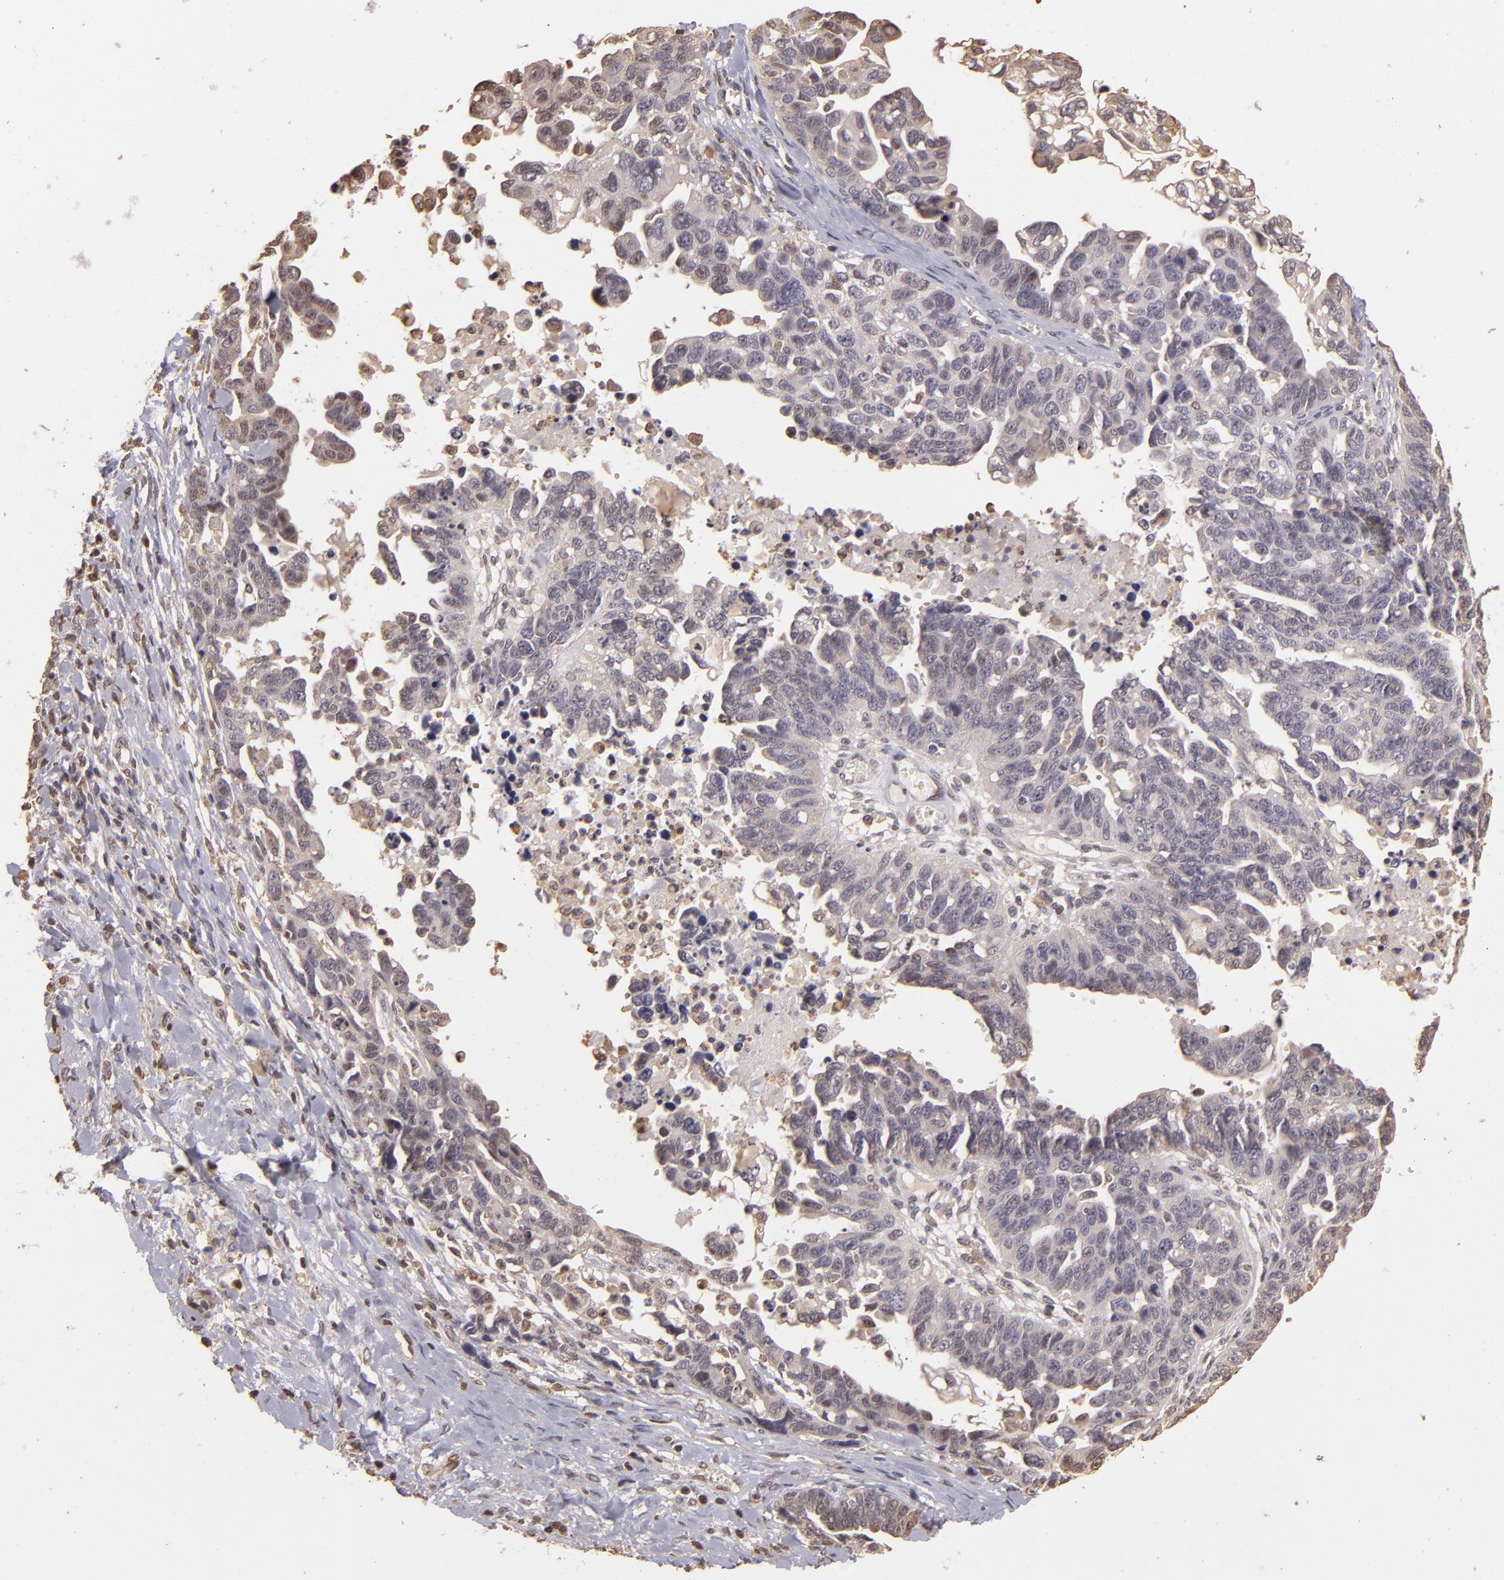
{"staining": {"intensity": "negative", "quantity": "none", "location": "none"}, "tissue": "ovarian cancer", "cell_type": "Tumor cells", "image_type": "cancer", "snomed": [{"axis": "morphology", "description": "Cystadenocarcinoma, serous, NOS"}, {"axis": "topography", "description": "Ovary"}], "caption": "Immunohistochemical staining of serous cystadenocarcinoma (ovarian) displays no significant positivity in tumor cells.", "gene": "ARPC2", "patient": {"sex": "female", "age": 69}}